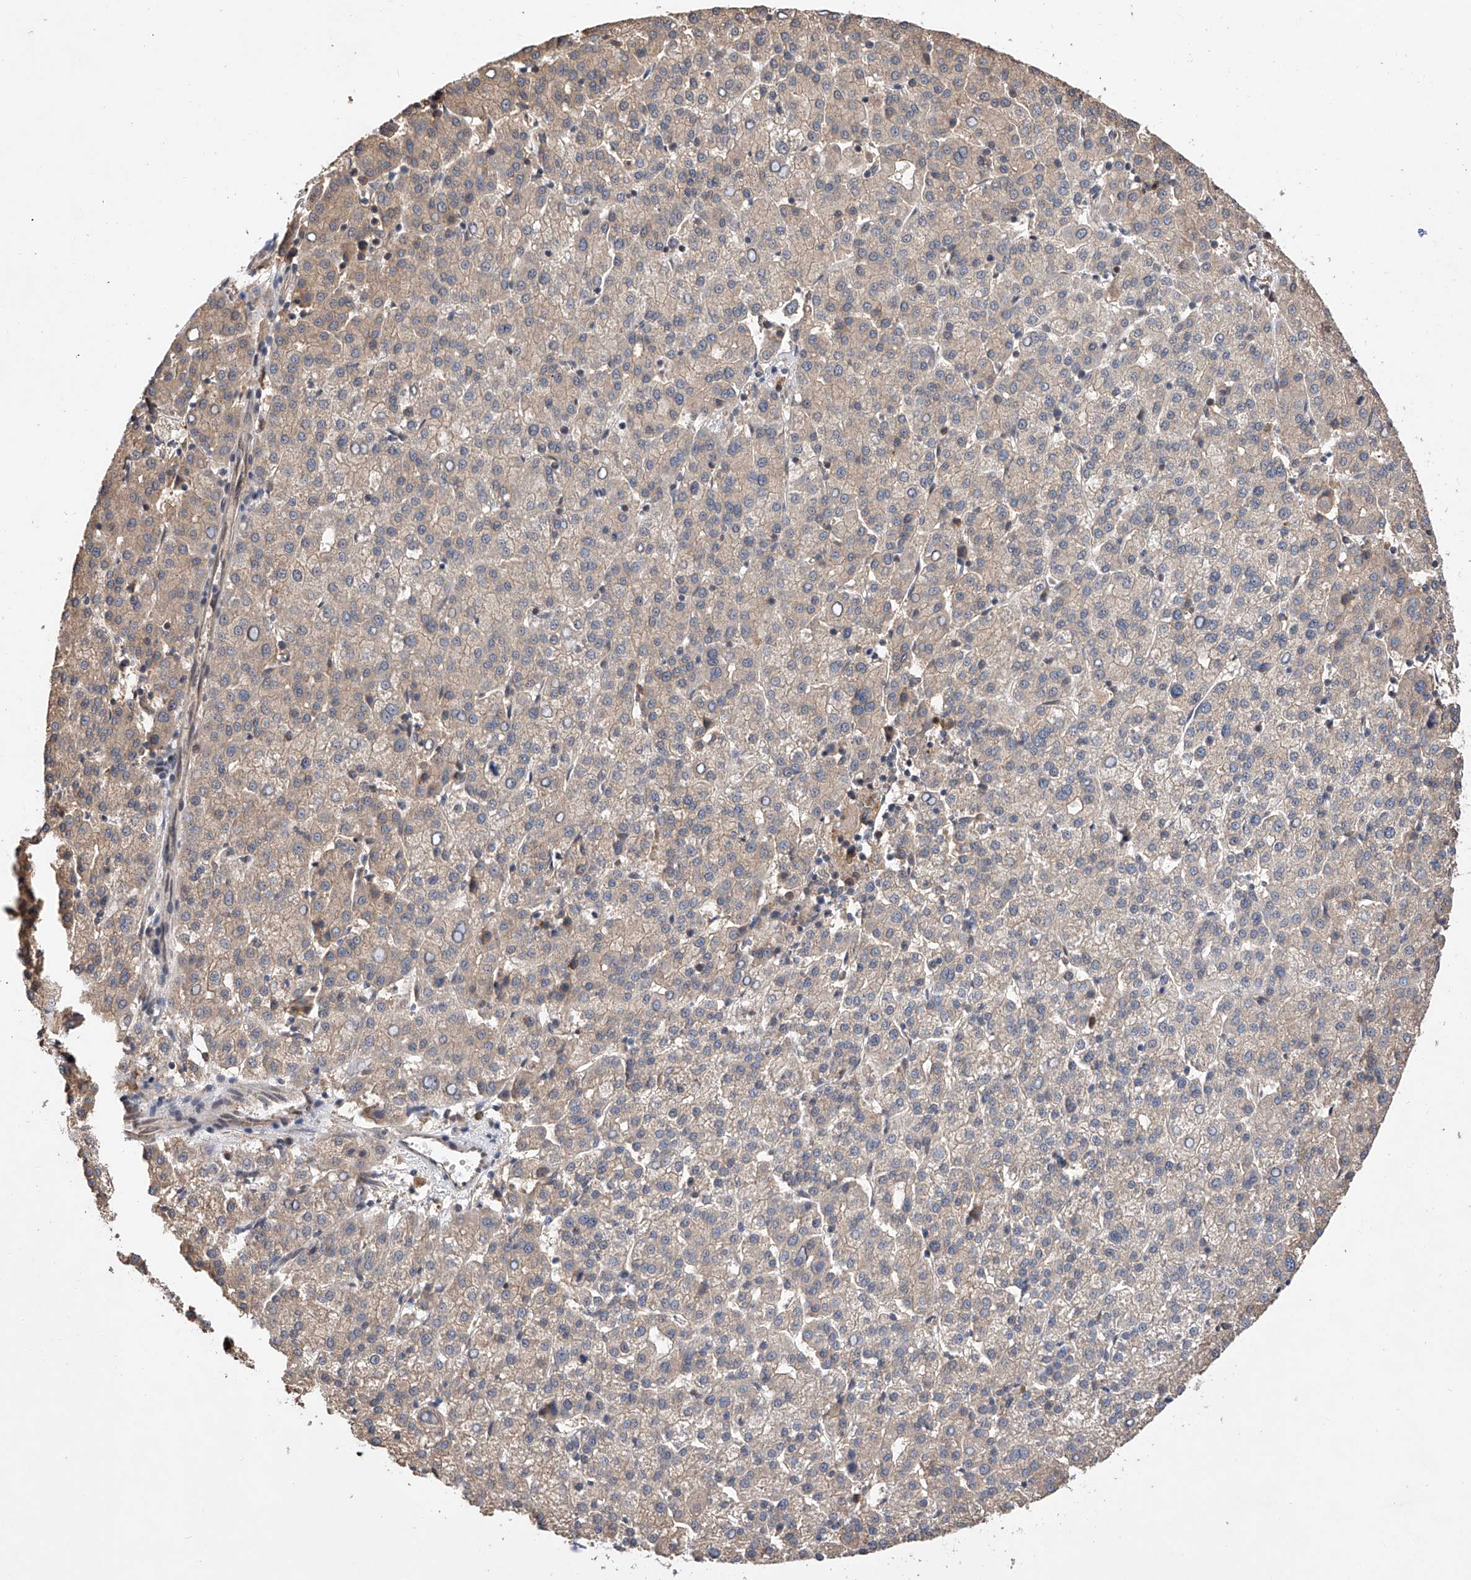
{"staining": {"intensity": "weak", "quantity": ">75%", "location": "cytoplasmic/membranous"}, "tissue": "liver cancer", "cell_type": "Tumor cells", "image_type": "cancer", "snomed": [{"axis": "morphology", "description": "Carcinoma, Hepatocellular, NOS"}, {"axis": "topography", "description": "Liver"}], "caption": "A high-resolution histopathology image shows IHC staining of liver cancer (hepatocellular carcinoma), which reveals weak cytoplasmic/membranous staining in approximately >75% of tumor cells.", "gene": "RILPL2", "patient": {"sex": "female", "age": 58}}